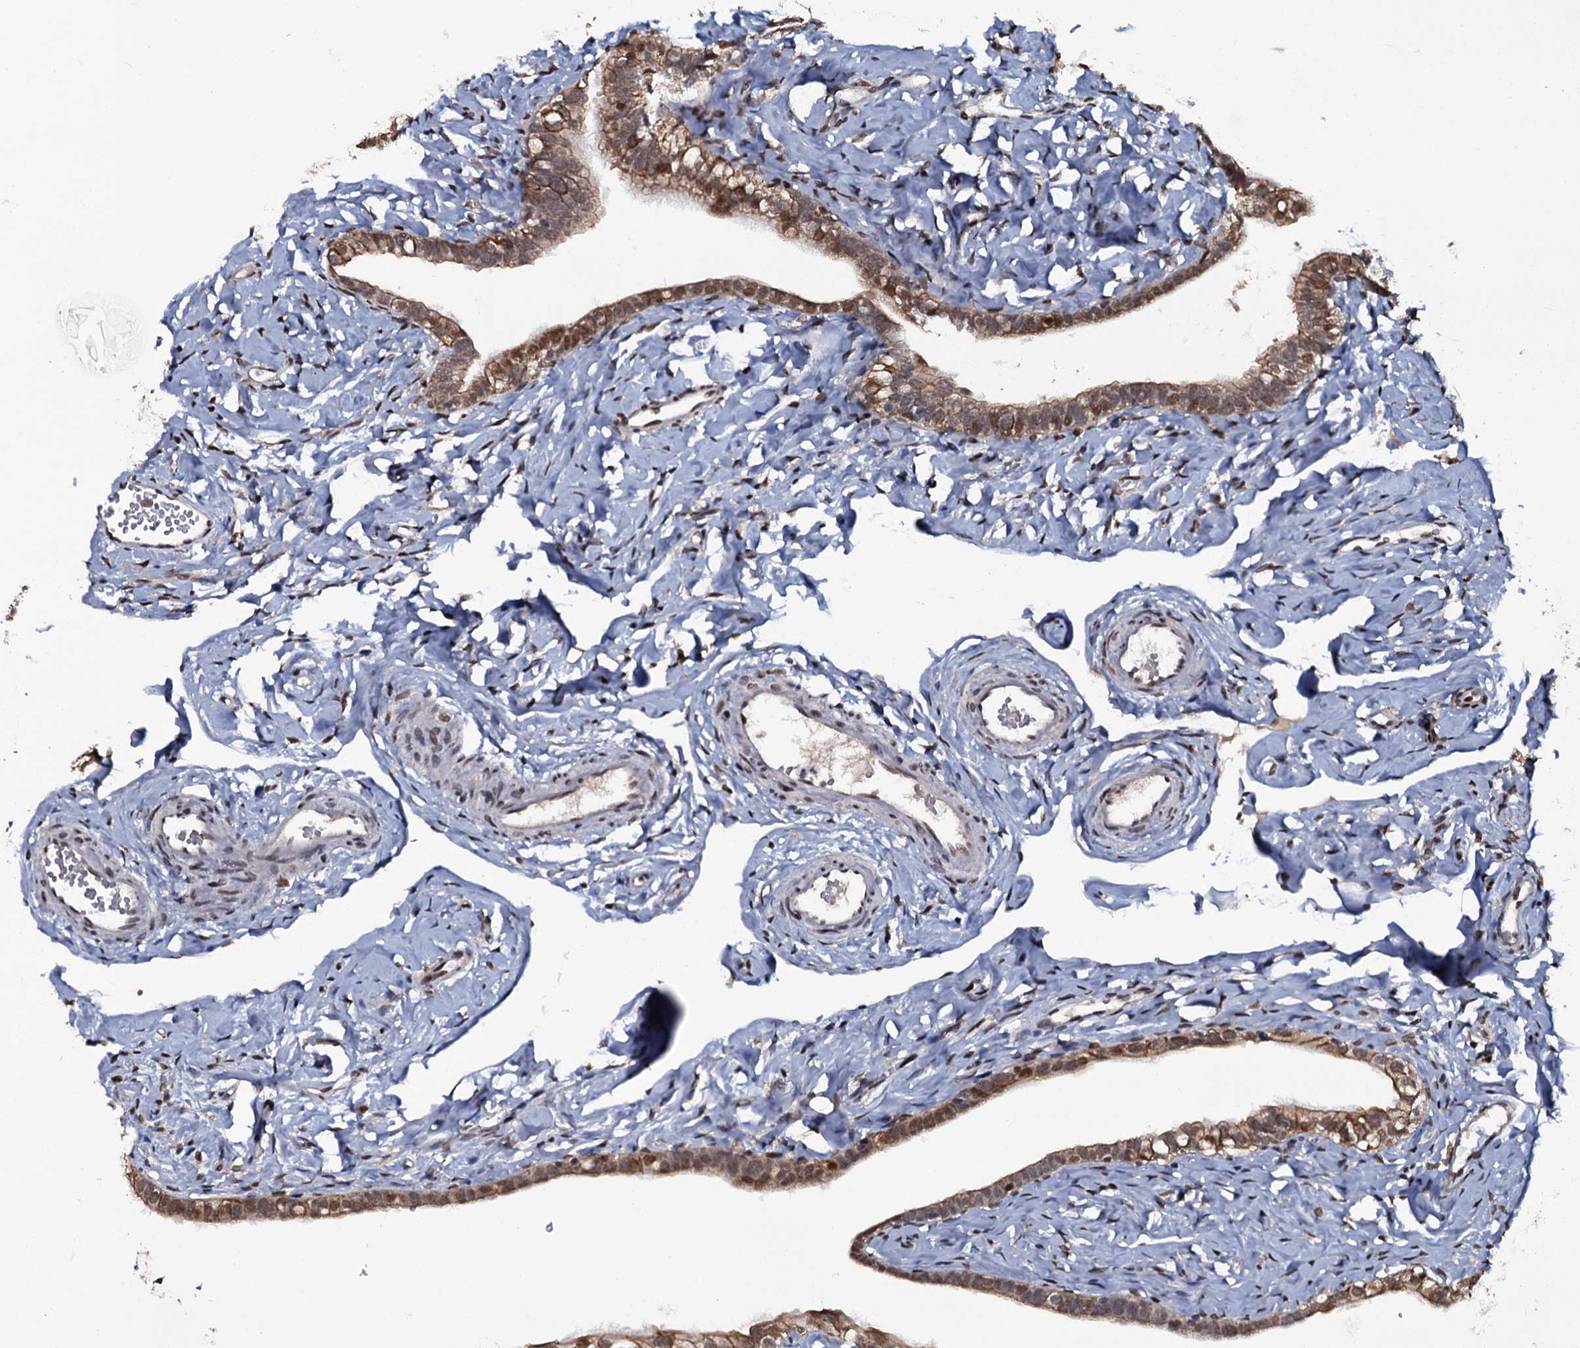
{"staining": {"intensity": "moderate", "quantity": ">75%", "location": "cytoplasmic/membranous,nuclear"}, "tissue": "fallopian tube", "cell_type": "Glandular cells", "image_type": "normal", "snomed": [{"axis": "morphology", "description": "Normal tissue, NOS"}, {"axis": "topography", "description": "Fallopian tube"}], "caption": "This is a micrograph of immunohistochemistry staining of unremarkable fallopian tube, which shows moderate positivity in the cytoplasmic/membranous,nuclear of glandular cells.", "gene": "SH2D4B", "patient": {"sex": "female", "age": 66}}